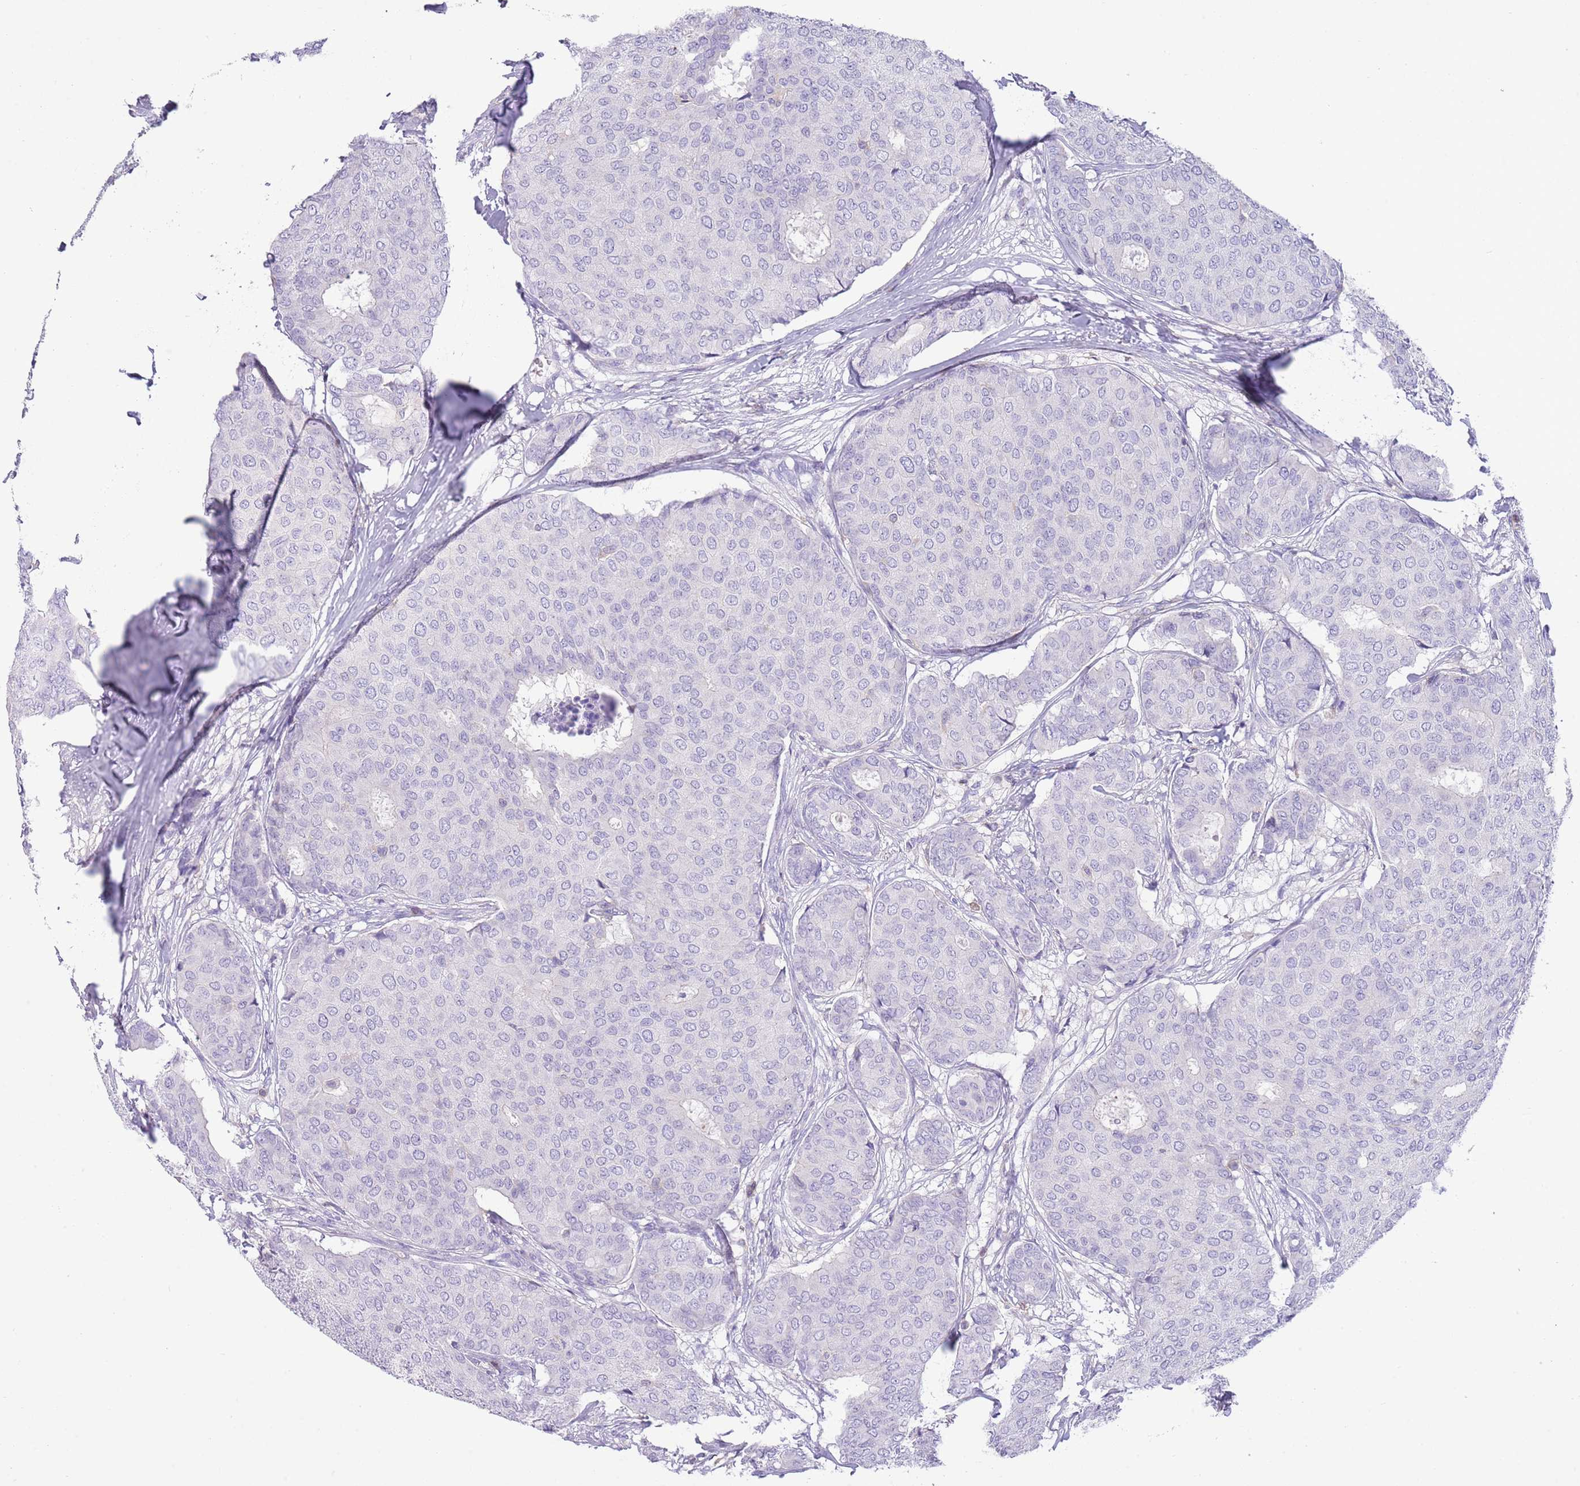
{"staining": {"intensity": "negative", "quantity": "none", "location": "none"}, "tissue": "breast cancer", "cell_type": "Tumor cells", "image_type": "cancer", "snomed": [{"axis": "morphology", "description": "Duct carcinoma"}, {"axis": "topography", "description": "Breast"}], "caption": "A high-resolution photomicrograph shows IHC staining of breast invasive ductal carcinoma, which shows no significant staining in tumor cells. The staining is performed using DAB brown chromogen with nuclei counter-stained in using hematoxylin.", "gene": "OR4Q3", "patient": {"sex": "female", "age": 75}}